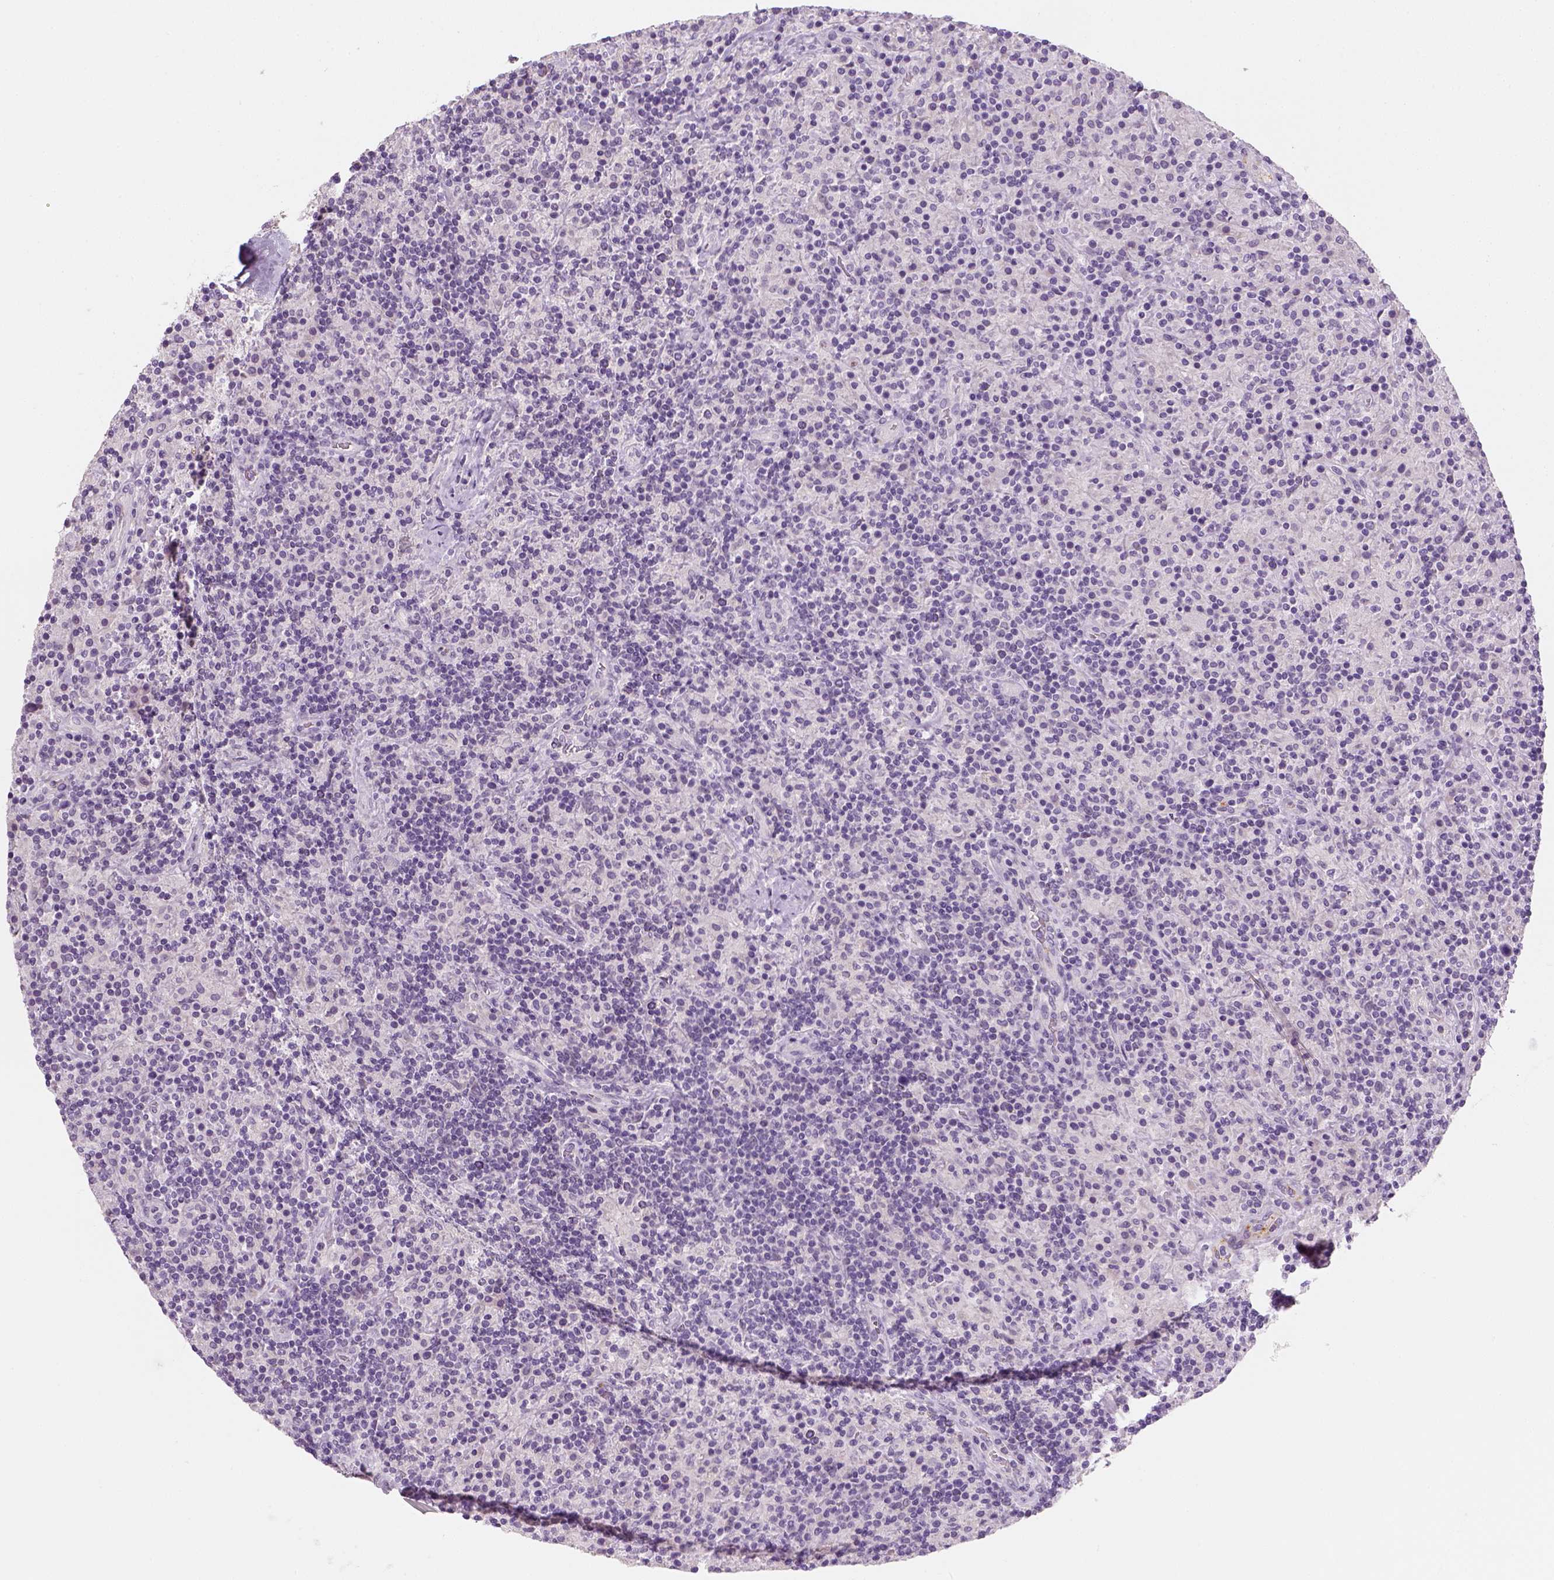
{"staining": {"intensity": "negative", "quantity": "none", "location": "none"}, "tissue": "lymphoma", "cell_type": "Tumor cells", "image_type": "cancer", "snomed": [{"axis": "morphology", "description": "Hodgkin's disease, NOS"}, {"axis": "topography", "description": "Lymph node"}], "caption": "Tumor cells are negative for brown protein staining in lymphoma.", "gene": "FAM163B", "patient": {"sex": "male", "age": 70}}